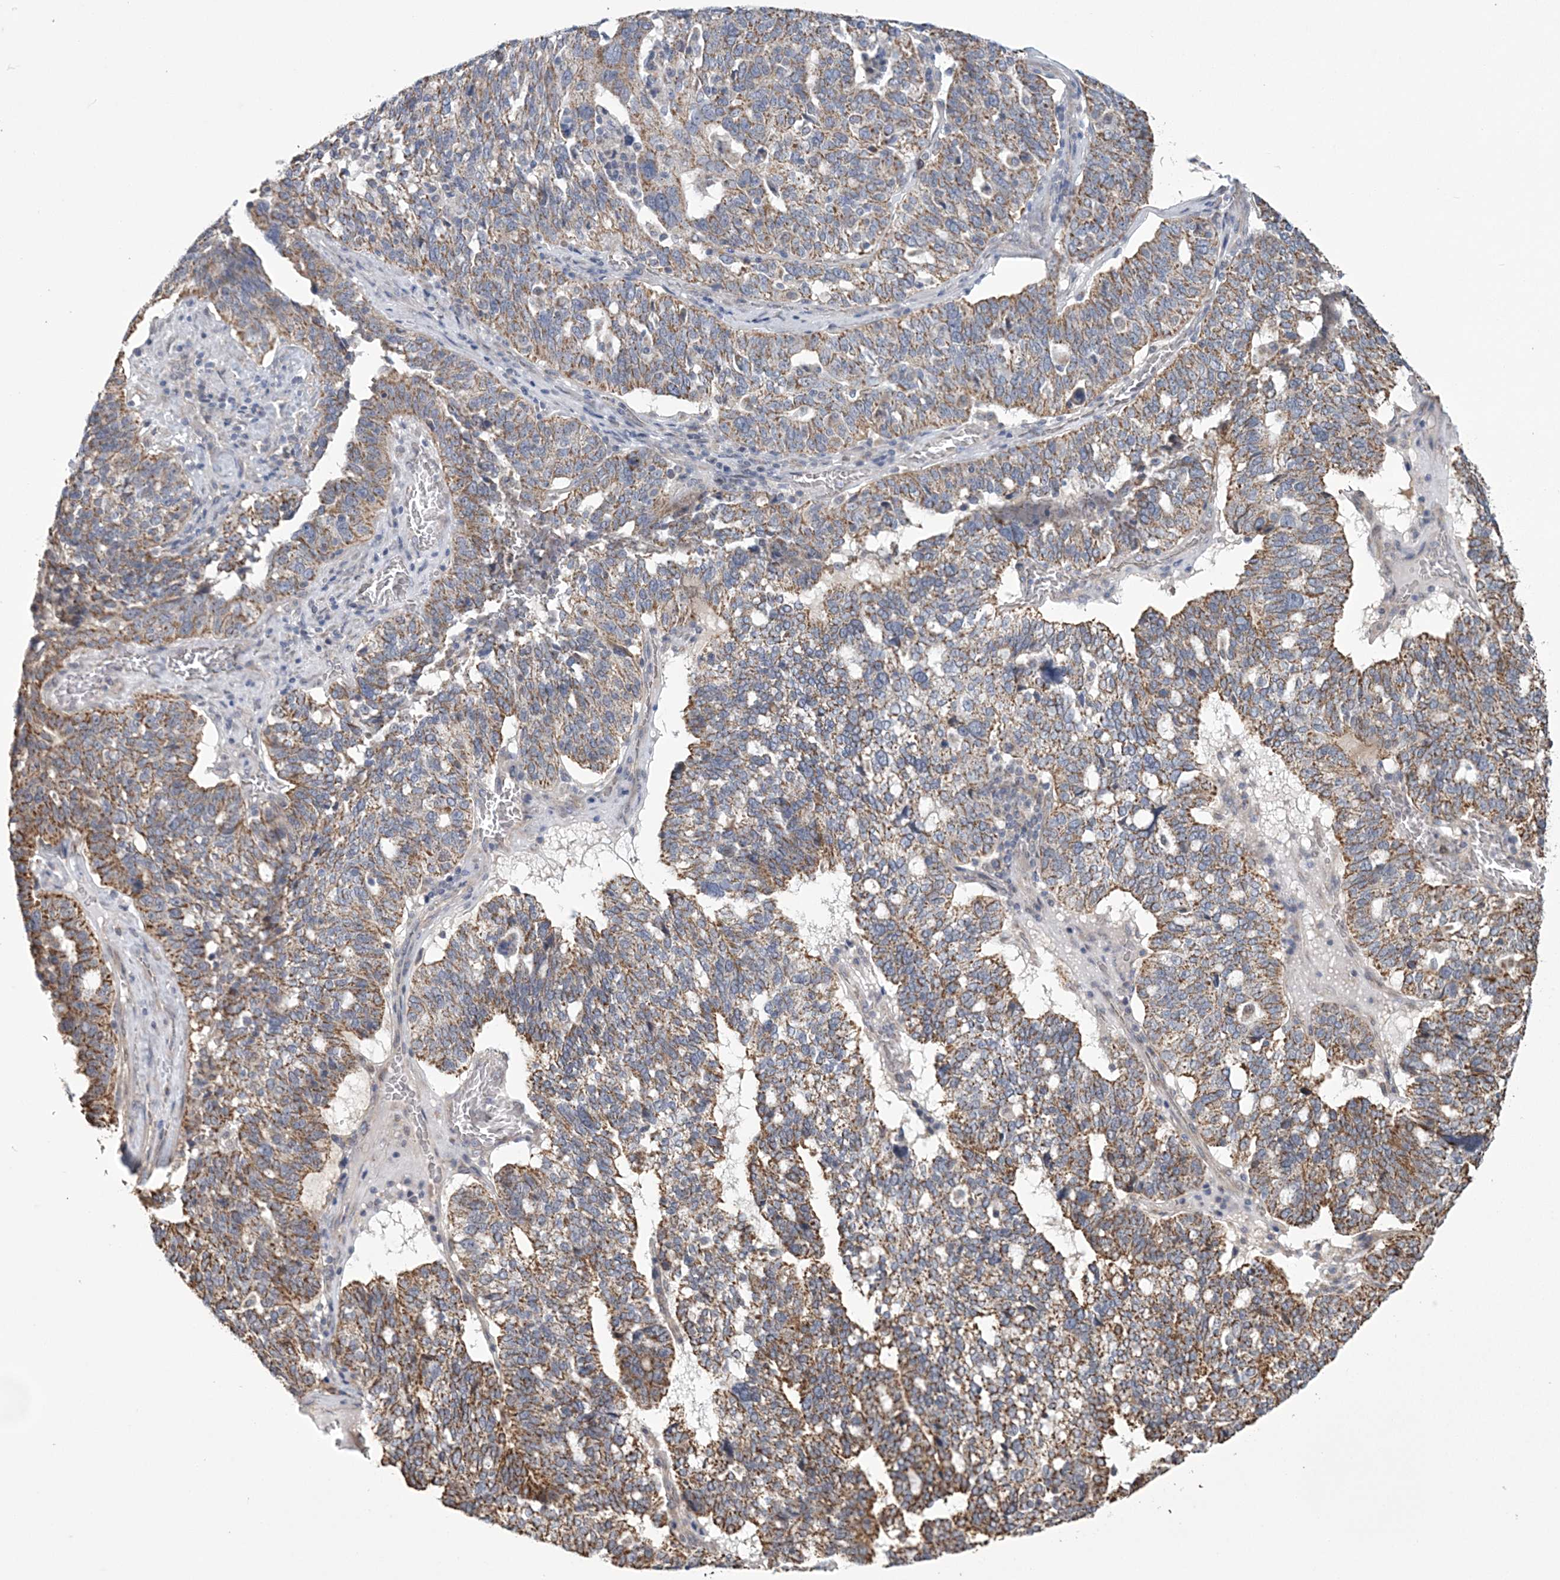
{"staining": {"intensity": "moderate", "quantity": ">75%", "location": "cytoplasmic/membranous"}, "tissue": "ovarian cancer", "cell_type": "Tumor cells", "image_type": "cancer", "snomed": [{"axis": "morphology", "description": "Cystadenocarcinoma, serous, NOS"}, {"axis": "topography", "description": "Ovary"}], "caption": "A histopathology image showing moderate cytoplasmic/membranous expression in about >75% of tumor cells in serous cystadenocarcinoma (ovarian), as visualized by brown immunohistochemical staining.", "gene": "SLX9", "patient": {"sex": "female", "age": 59}}